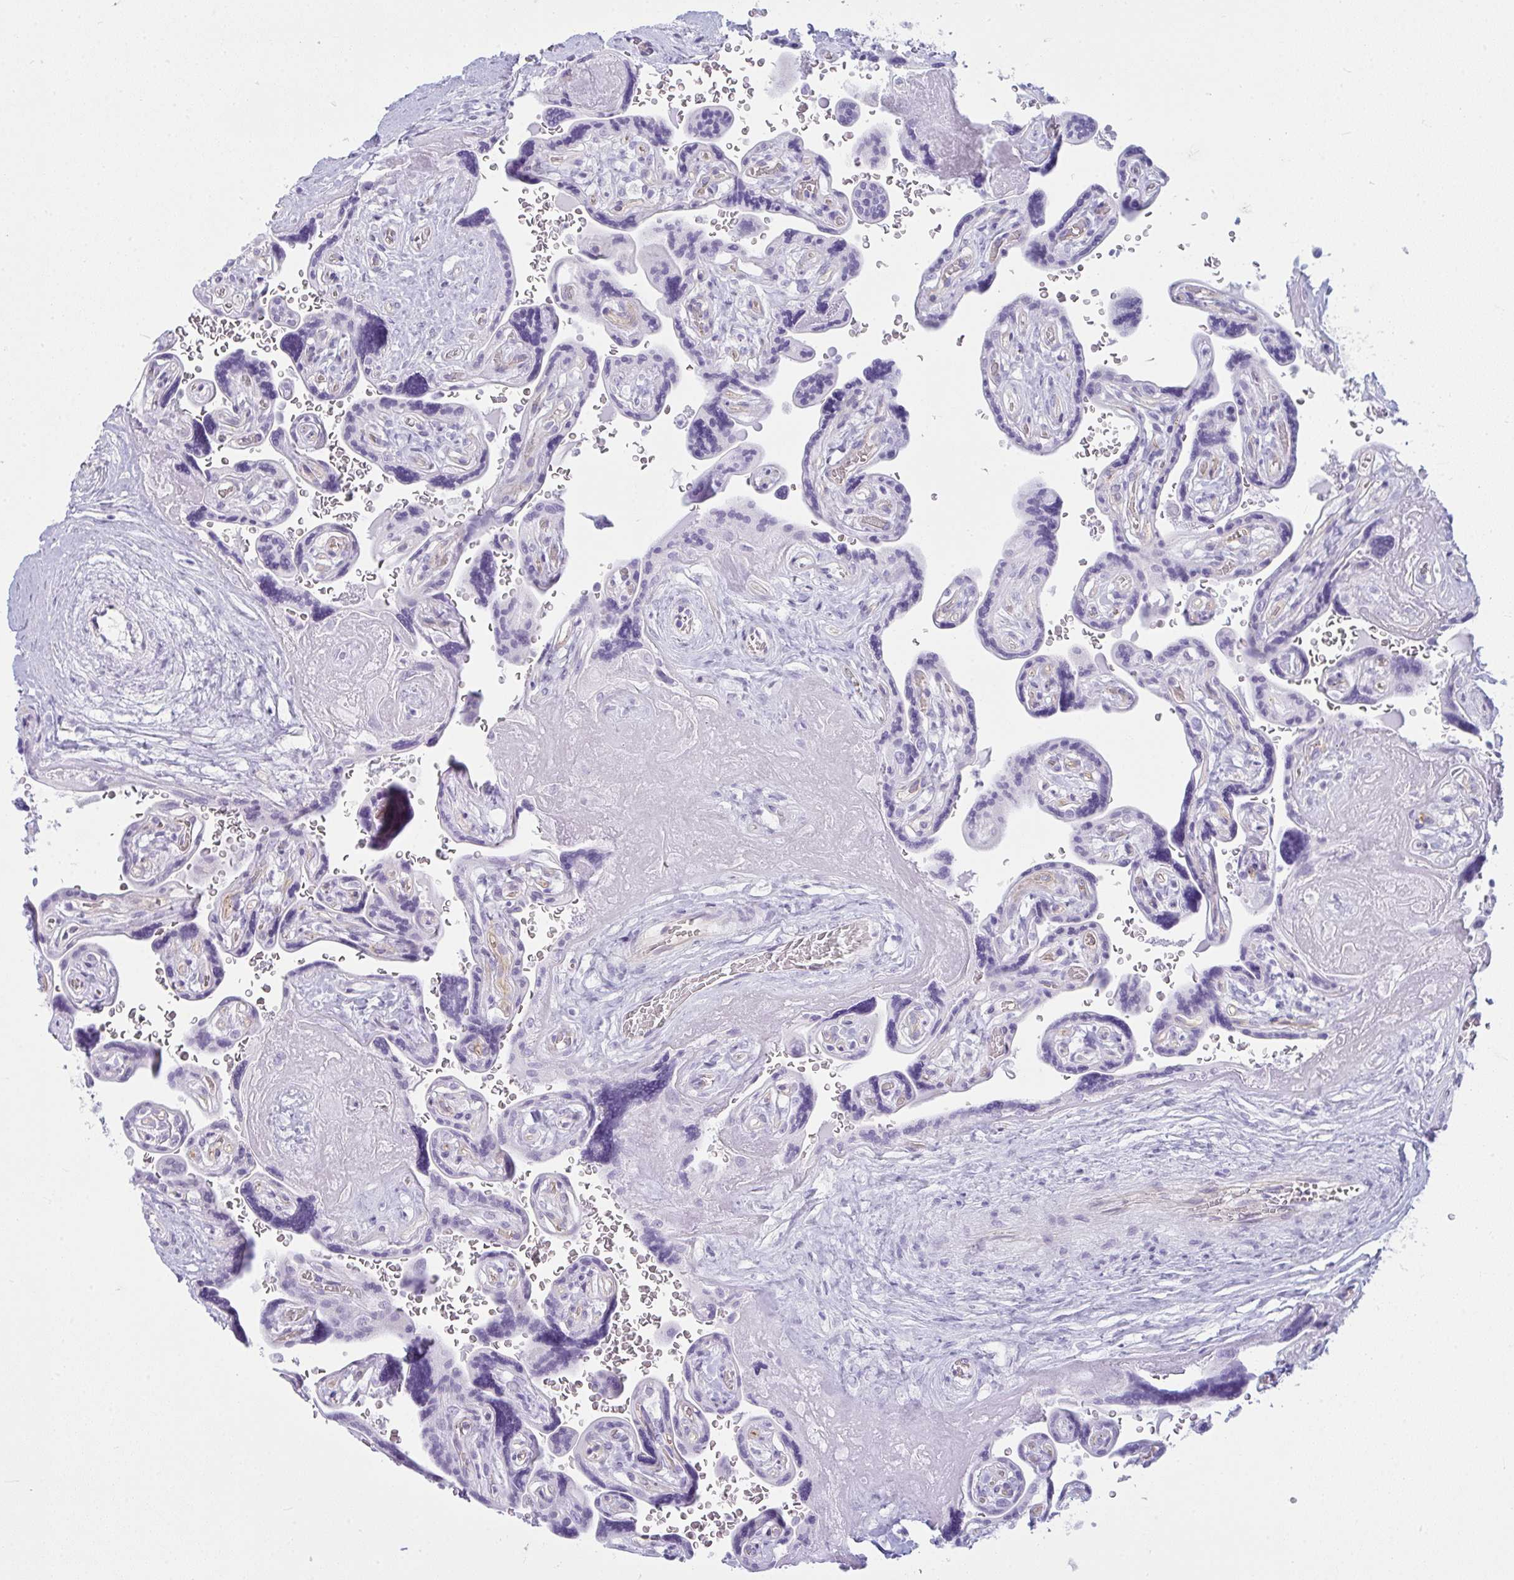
{"staining": {"intensity": "negative", "quantity": "none", "location": "none"}, "tissue": "placenta", "cell_type": "Decidual cells", "image_type": "normal", "snomed": [{"axis": "morphology", "description": "Normal tissue, NOS"}, {"axis": "topography", "description": "Placenta"}], "caption": "The immunohistochemistry micrograph has no significant staining in decidual cells of placenta.", "gene": "RASL10A", "patient": {"sex": "female", "age": 32}}